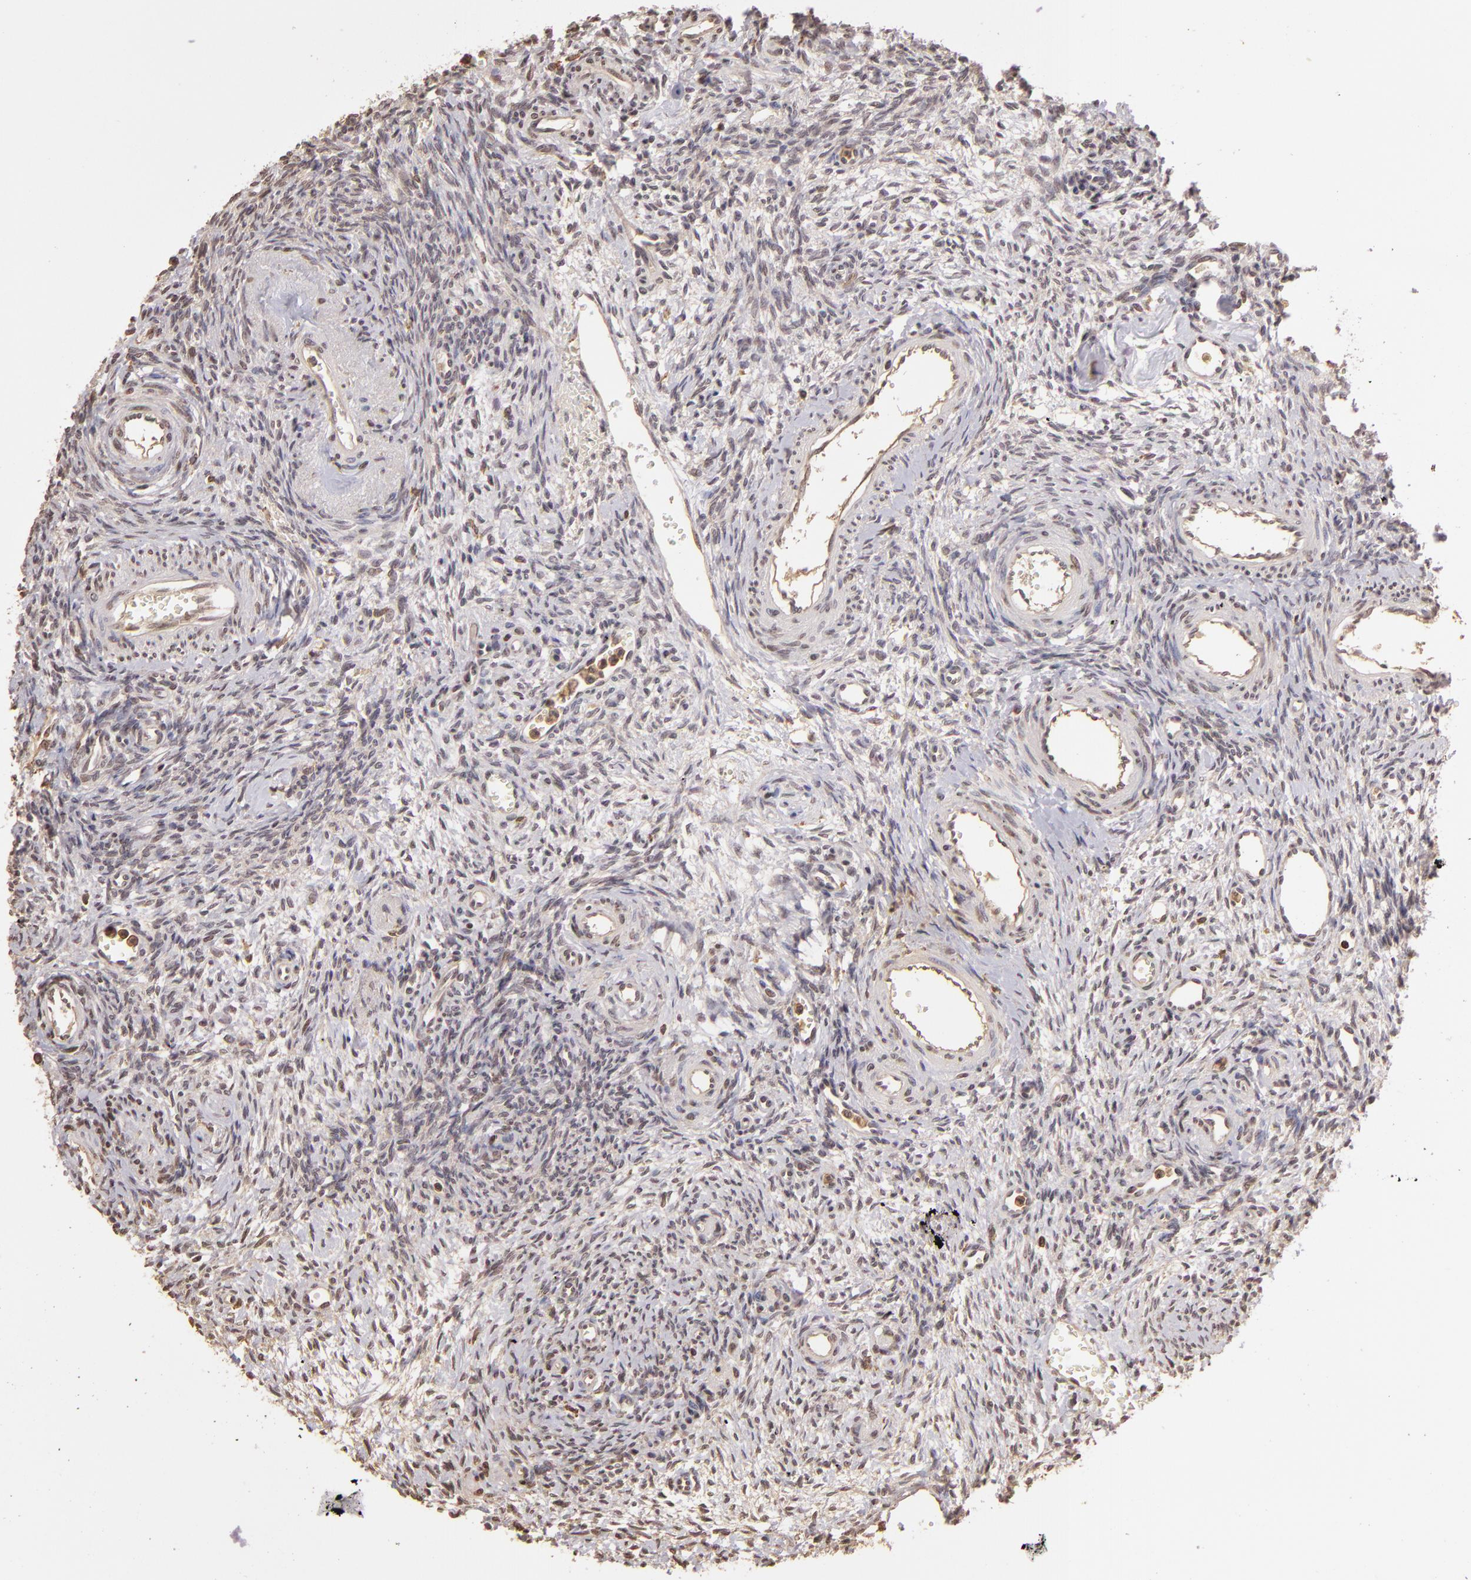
{"staining": {"intensity": "weak", "quantity": ">75%", "location": "cytoplasmic/membranous"}, "tissue": "ovary", "cell_type": "Follicle cells", "image_type": "normal", "snomed": [{"axis": "morphology", "description": "Normal tissue, NOS"}, {"axis": "topography", "description": "Ovary"}], "caption": "High-power microscopy captured an IHC micrograph of benign ovary, revealing weak cytoplasmic/membranous staining in about >75% of follicle cells. (Stains: DAB in brown, nuclei in blue, Microscopy: brightfield microscopy at high magnification).", "gene": "ARPC2", "patient": {"sex": "female", "age": 39}}